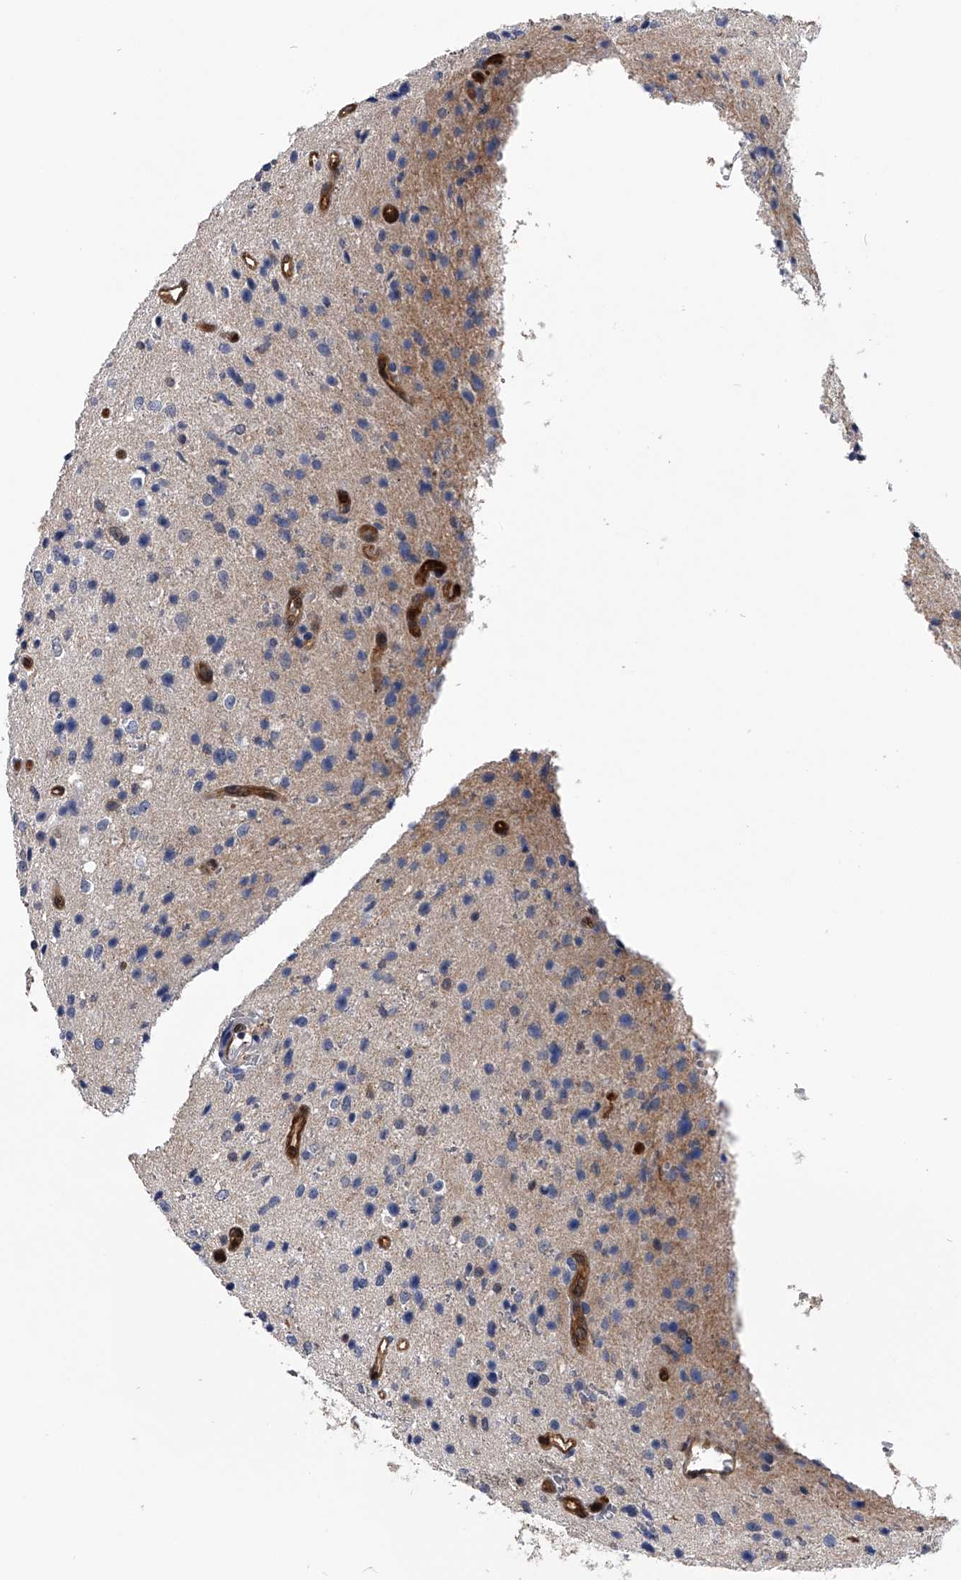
{"staining": {"intensity": "negative", "quantity": "none", "location": "none"}, "tissue": "glioma", "cell_type": "Tumor cells", "image_type": "cancer", "snomed": [{"axis": "morphology", "description": "Glioma, malignant, Low grade"}, {"axis": "topography", "description": "Brain"}], "caption": "Malignant low-grade glioma was stained to show a protein in brown. There is no significant positivity in tumor cells.", "gene": "PDXK", "patient": {"sex": "female", "age": 37}}